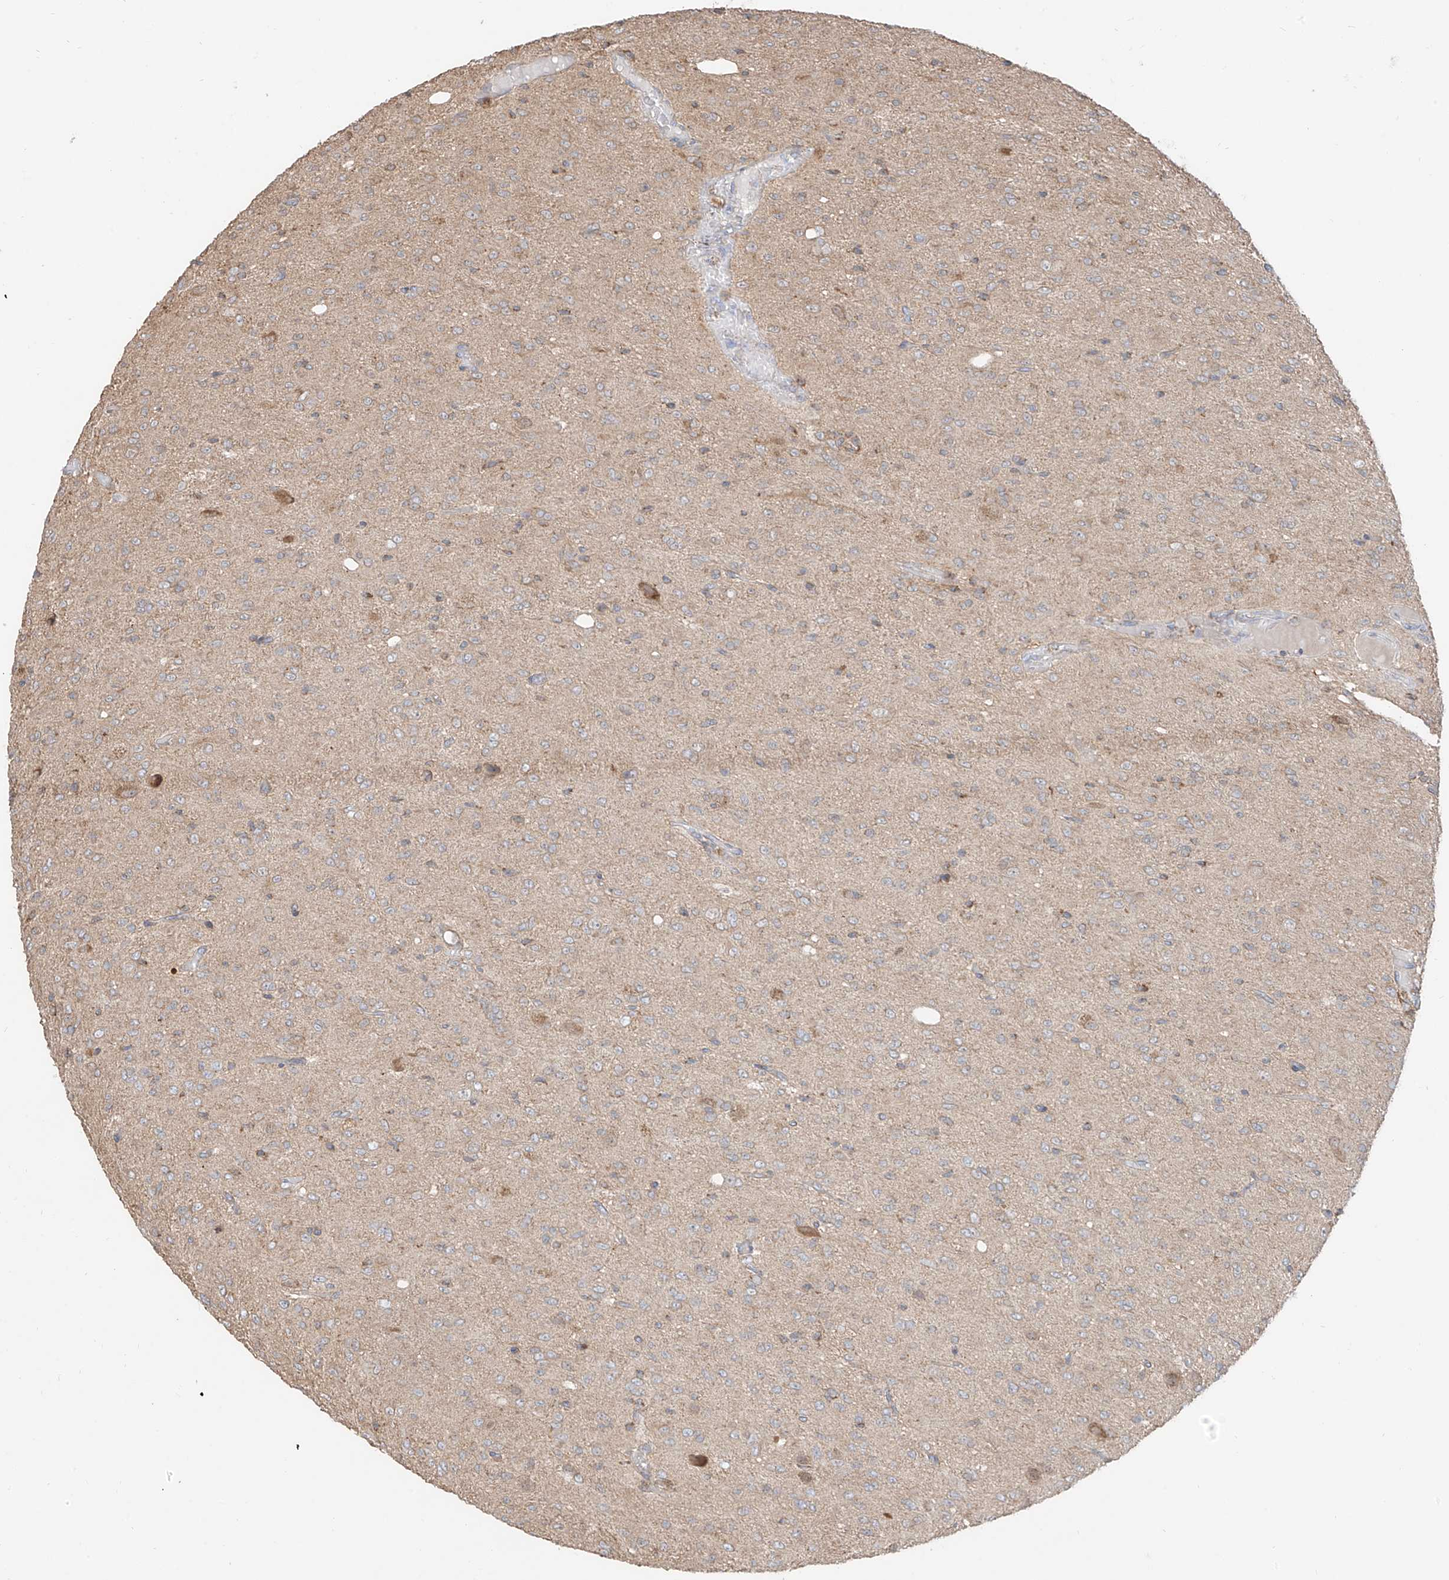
{"staining": {"intensity": "weak", "quantity": "<25%", "location": "cytoplasmic/membranous"}, "tissue": "glioma", "cell_type": "Tumor cells", "image_type": "cancer", "snomed": [{"axis": "morphology", "description": "Glioma, malignant, High grade"}, {"axis": "topography", "description": "Brain"}], "caption": "Immunohistochemical staining of malignant high-grade glioma demonstrates no significant expression in tumor cells. The staining was performed using DAB (3,3'-diaminobenzidine) to visualize the protein expression in brown, while the nuclei were stained in blue with hematoxylin (Magnification: 20x).", "gene": "ETHE1", "patient": {"sex": "female", "age": 59}}